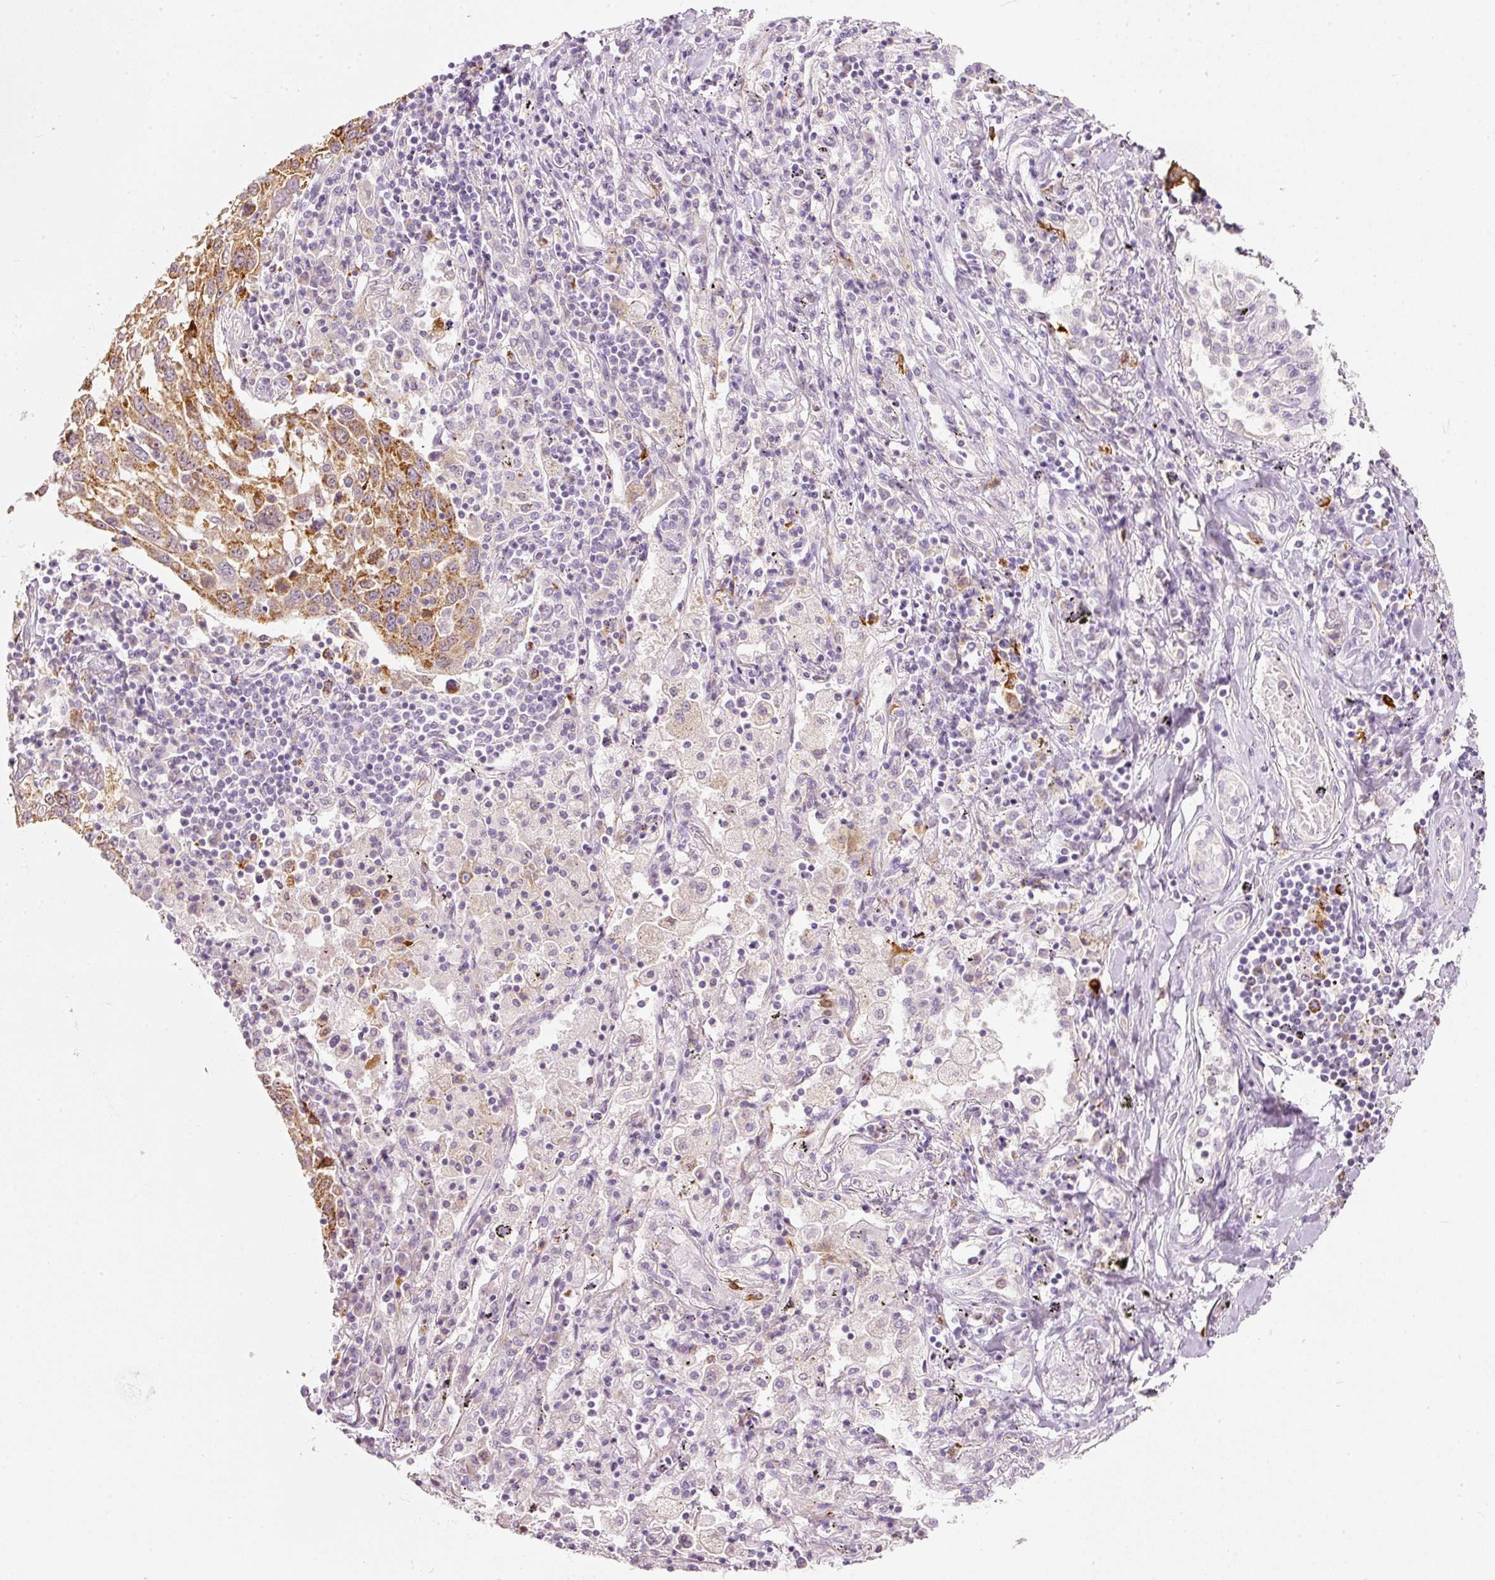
{"staining": {"intensity": "moderate", "quantity": ">75%", "location": "cytoplasmic/membranous"}, "tissue": "lung cancer", "cell_type": "Tumor cells", "image_type": "cancer", "snomed": [{"axis": "morphology", "description": "Squamous cell carcinoma, NOS"}, {"axis": "topography", "description": "Lung"}], "caption": "Immunohistochemistry staining of lung cancer (squamous cell carcinoma), which reveals medium levels of moderate cytoplasmic/membranous positivity in approximately >75% of tumor cells indicating moderate cytoplasmic/membranous protein expression. The staining was performed using DAB (3,3'-diaminobenzidine) (brown) for protein detection and nuclei were counterstained in hematoxylin (blue).", "gene": "MTHFD2", "patient": {"sex": "male", "age": 65}}